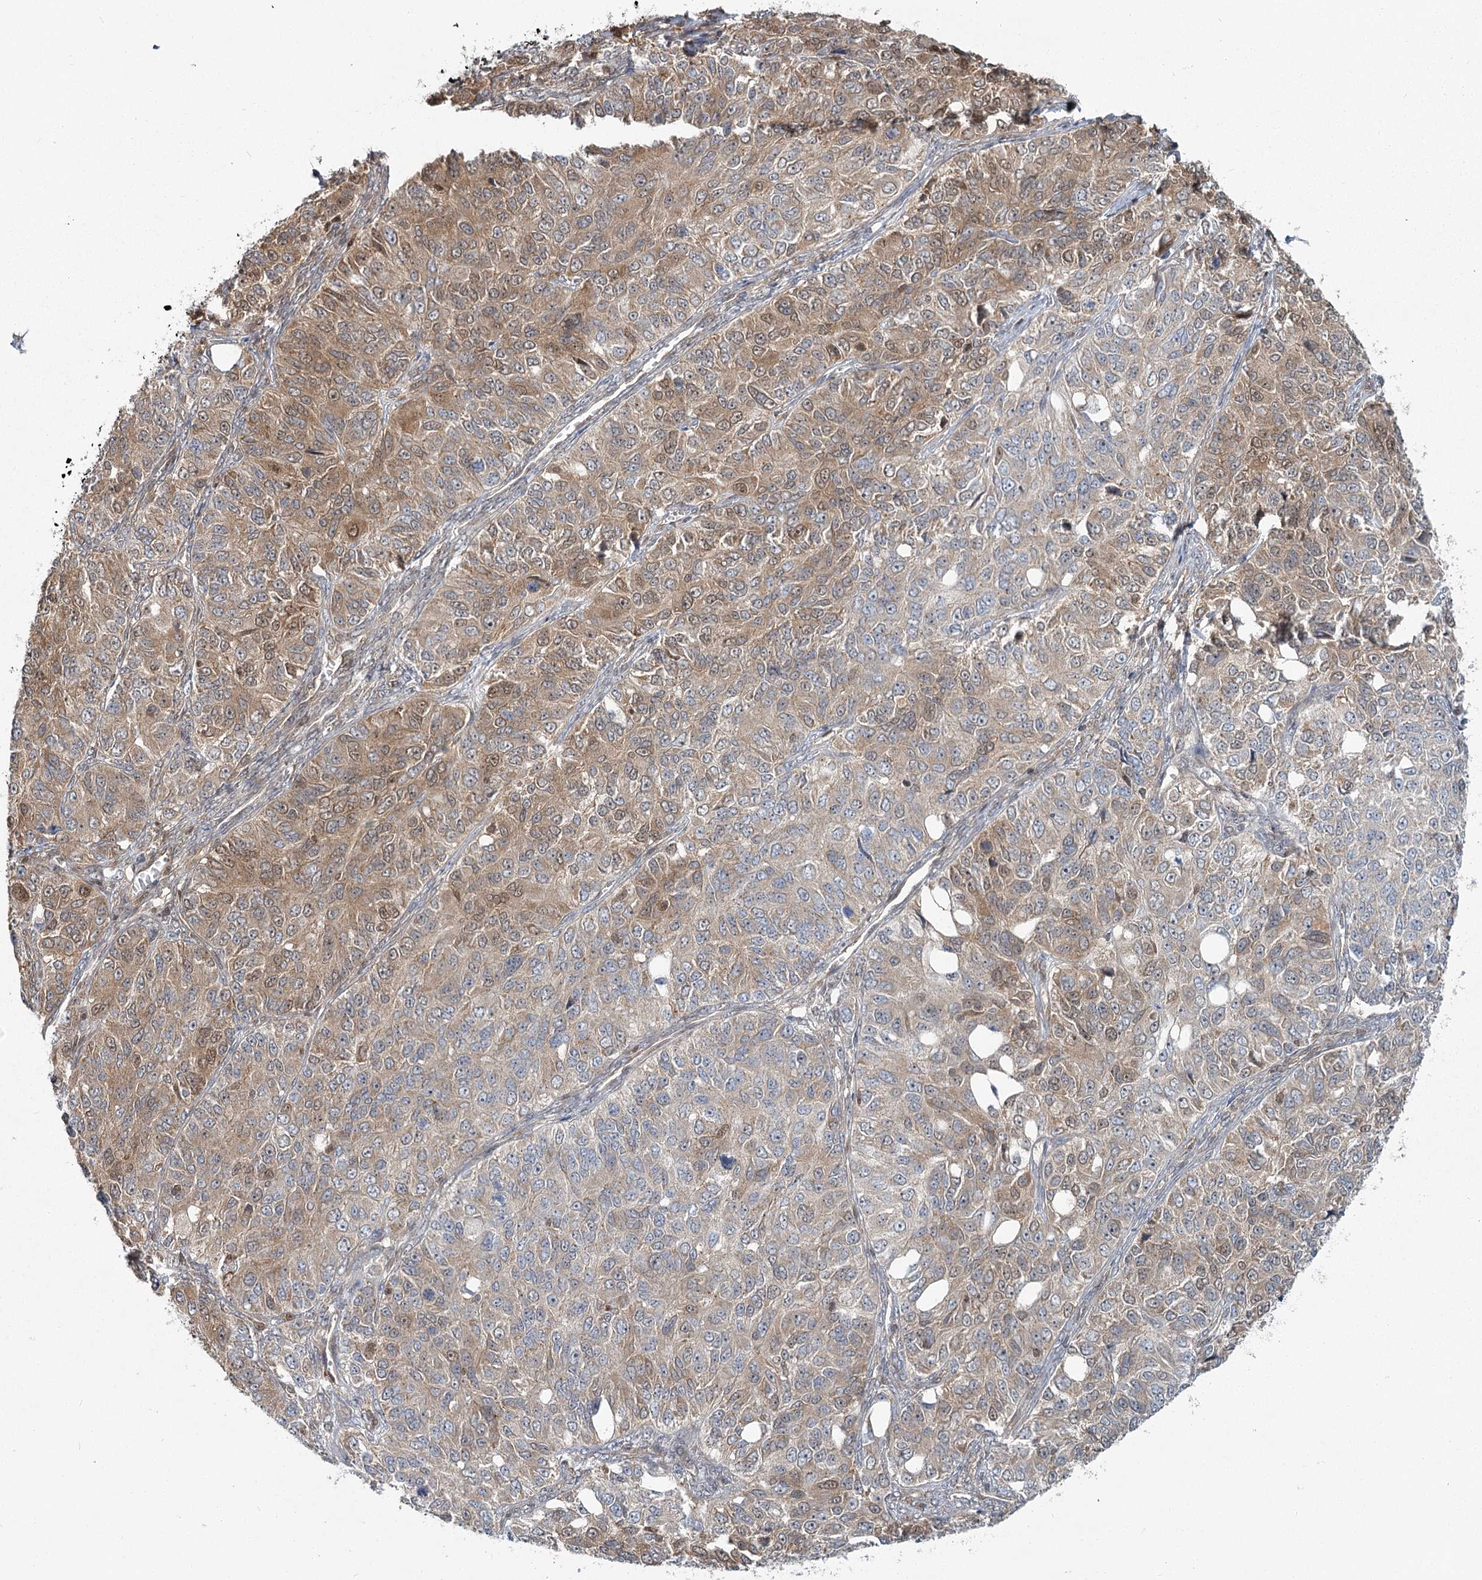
{"staining": {"intensity": "moderate", "quantity": "25%-75%", "location": "cytoplasmic/membranous"}, "tissue": "ovarian cancer", "cell_type": "Tumor cells", "image_type": "cancer", "snomed": [{"axis": "morphology", "description": "Carcinoma, endometroid"}, {"axis": "topography", "description": "Ovary"}], "caption": "There is medium levels of moderate cytoplasmic/membranous expression in tumor cells of ovarian cancer, as demonstrated by immunohistochemical staining (brown color).", "gene": "THNSL1", "patient": {"sex": "female", "age": 51}}